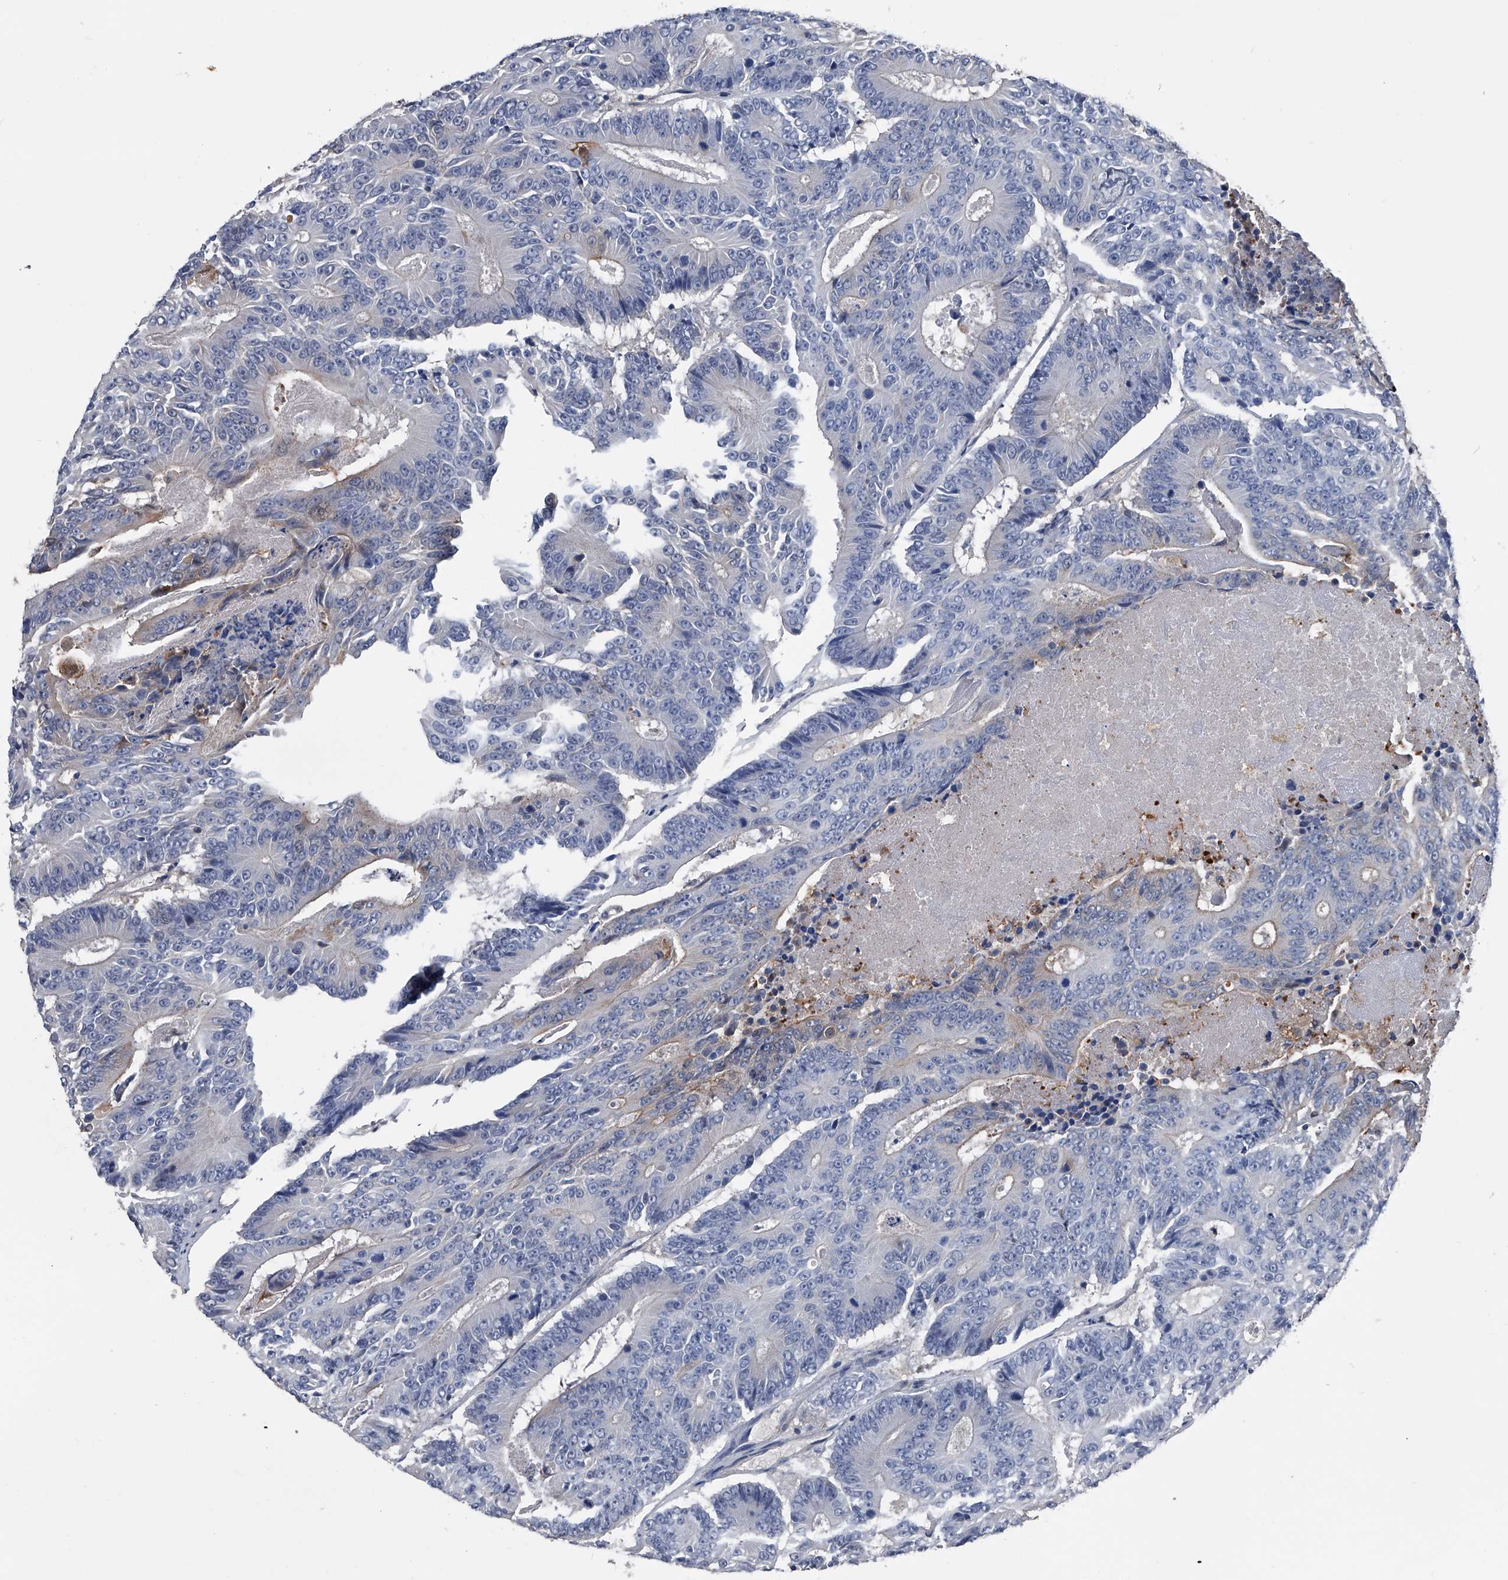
{"staining": {"intensity": "negative", "quantity": "none", "location": "none"}, "tissue": "colorectal cancer", "cell_type": "Tumor cells", "image_type": "cancer", "snomed": [{"axis": "morphology", "description": "Adenocarcinoma, NOS"}, {"axis": "topography", "description": "Colon"}], "caption": "Immunohistochemistry (IHC) photomicrograph of colorectal cancer (adenocarcinoma) stained for a protein (brown), which reveals no staining in tumor cells. (DAB immunohistochemistry visualized using brightfield microscopy, high magnification).", "gene": "KIF13A", "patient": {"sex": "male", "age": 83}}